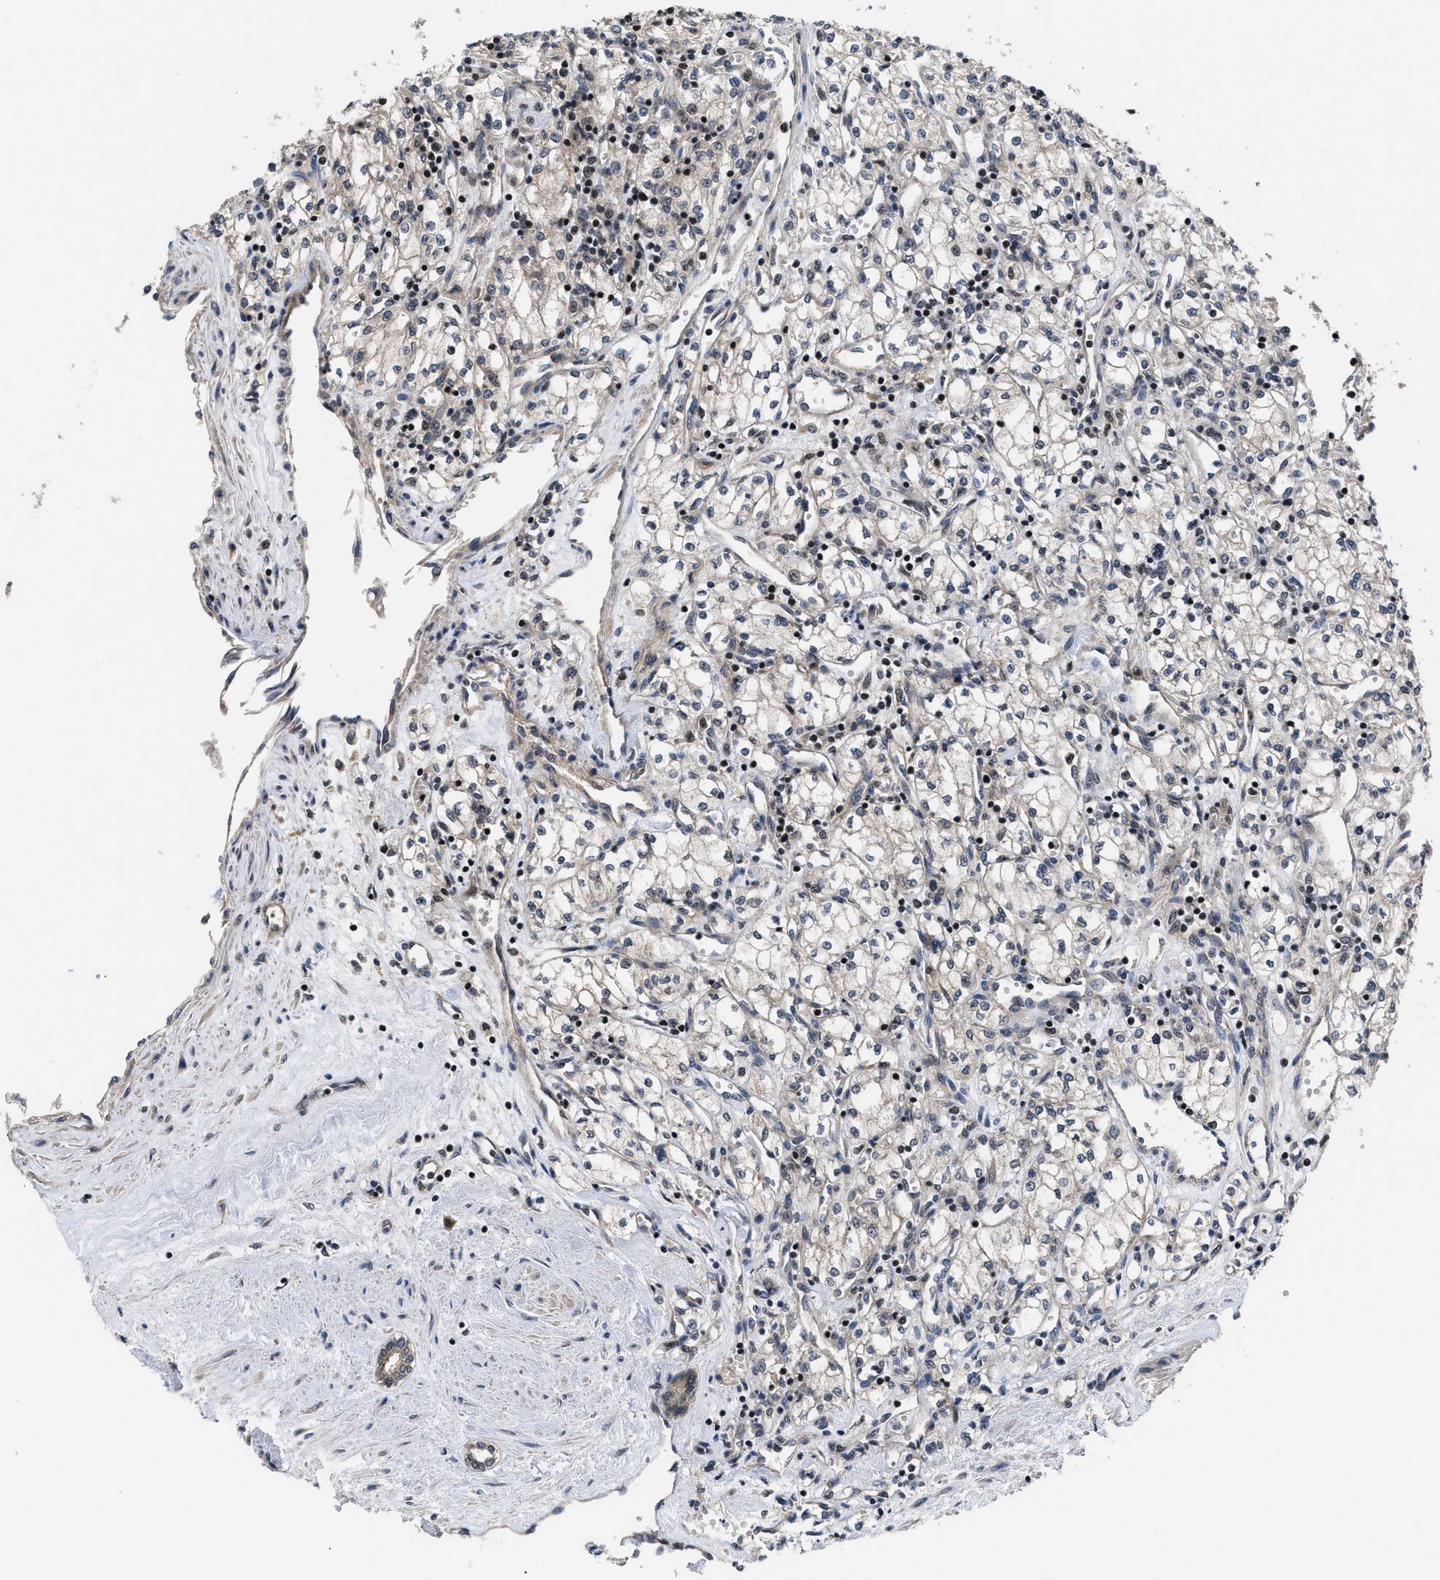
{"staining": {"intensity": "weak", "quantity": "25%-75%", "location": "cytoplasmic/membranous"}, "tissue": "renal cancer", "cell_type": "Tumor cells", "image_type": "cancer", "snomed": [{"axis": "morphology", "description": "Adenocarcinoma, NOS"}, {"axis": "topography", "description": "Kidney"}], "caption": "Immunohistochemistry (IHC) of adenocarcinoma (renal) exhibits low levels of weak cytoplasmic/membranous positivity in about 25%-75% of tumor cells.", "gene": "DNAJC14", "patient": {"sex": "male", "age": 59}}